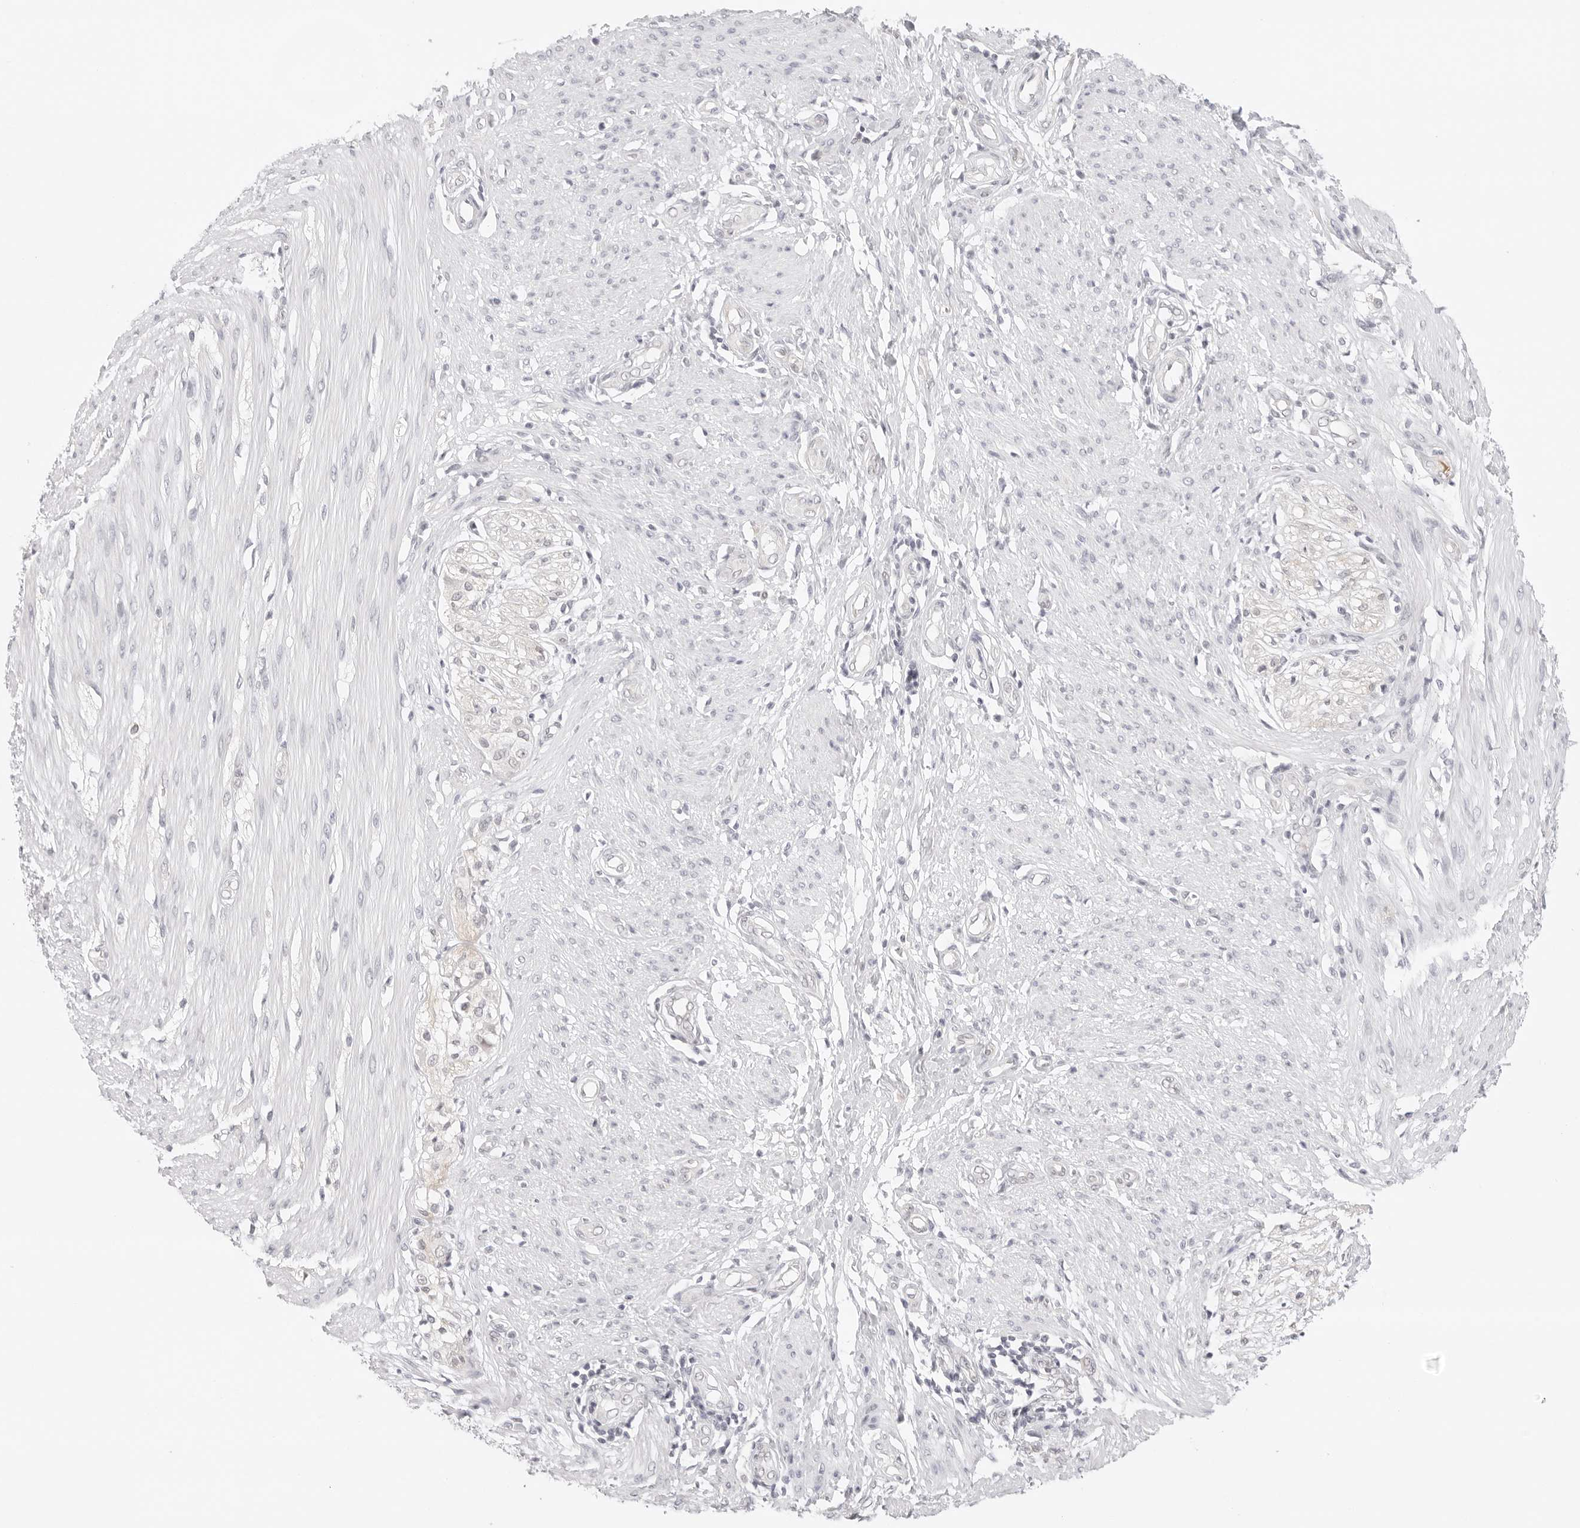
{"staining": {"intensity": "negative", "quantity": "none", "location": "none"}, "tissue": "smooth muscle", "cell_type": "Smooth muscle cells", "image_type": "normal", "snomed": [{"axis": "morphology", "description": "Normal tissue, NOS"}, {"axis": "morphology", "description": "Adenocarcinoma, NOS"}, {"axis": "topography", "description": "Colon"}, {"axis": "topography", "description": "Peripheral nerve tissue"}], "caption": "Image shows no significant protein staining in smooth muscle cells of unremarkable smooth muscle. (Brightfield microscopy of DAB IHC at high magnification).", "gene": "MED18", "patient": {"sex": "male", "age": 14}}